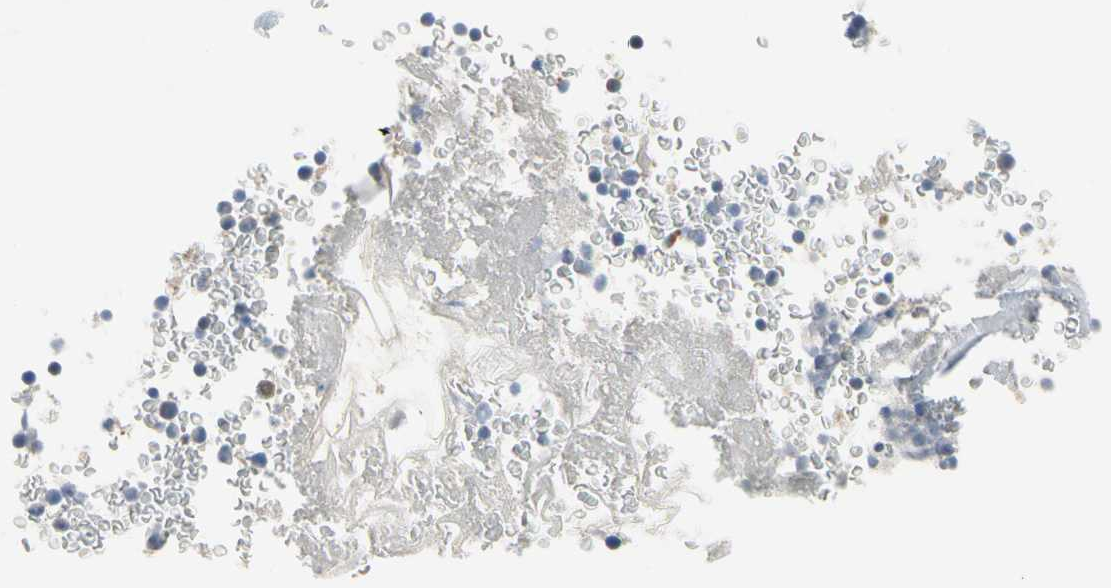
{"staining": {"intensity": "negative", "quantity": "none", "location": "none"}, "tissue": "bone marrow", "cell_type": "Hematopoietic cells", "image_type": "normal", "snomed": [{"axis": "morphology", "description": "Normal tissue, NOS"}, {"axis": "topography", "description": "Bone marrow"}], "caption": "This is a histopathology image of IHC staining of normal bone marrow, which shows no staining in hematopoietic cells. (DAB (3,3'-diaminobenzidine) IHC, high magnification).", "gene": "NFASC", "patient": {"sex": "male"}}